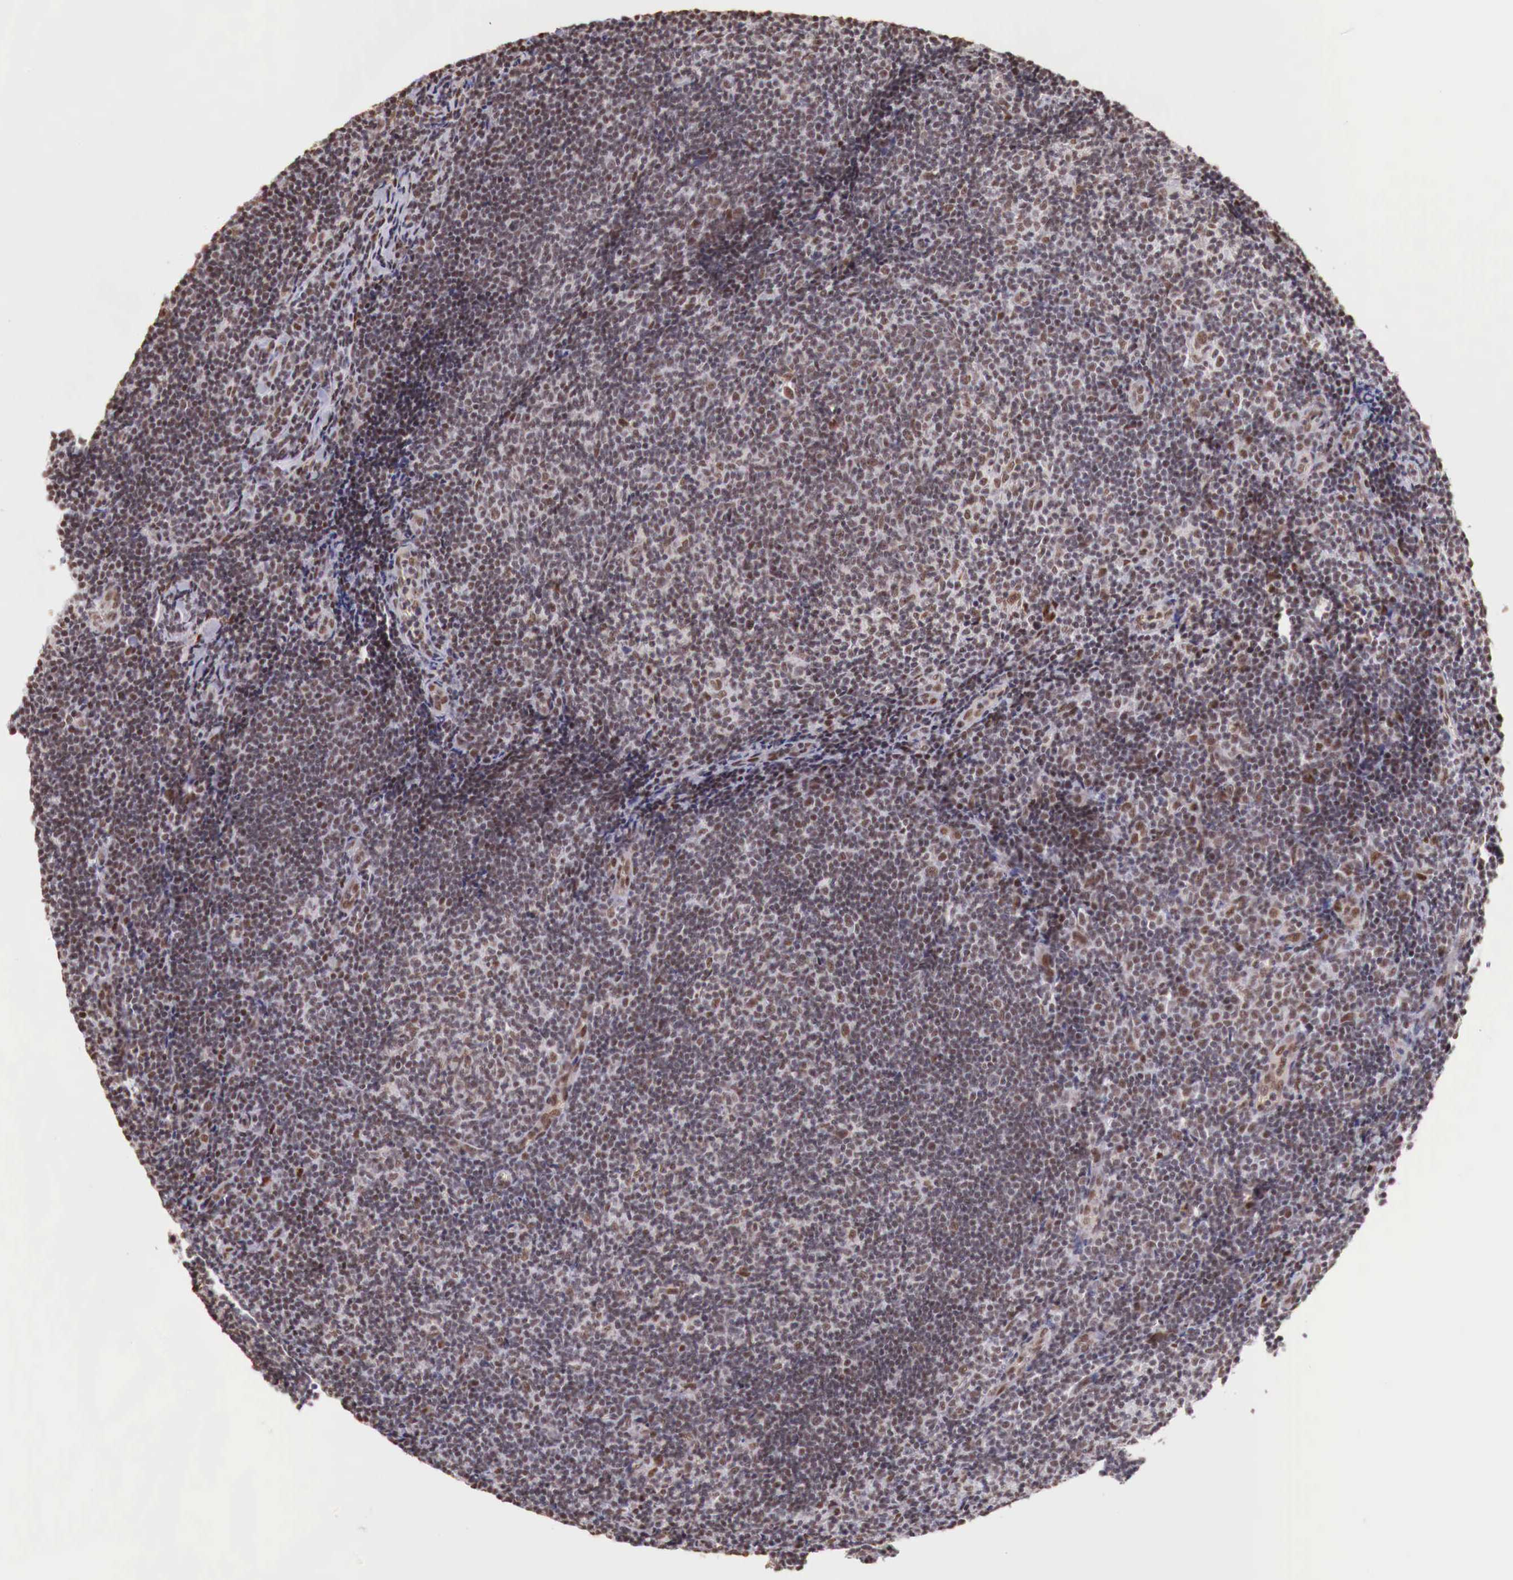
{"staining": {"intensity": "moderate", "quantity": "25%-75%", "location": "nuclear"}, "tissue": "lymphoma", "cell_type": "Tumor cells", "image_type": "cancer", "snomed": [{"axis": "morphology", "description": "Malignant lymphoma, non-Hodgkin's type, Low grade"}, {"axis": "topography", "description": "Lymph node"}], "caption": "This histopathology image exhibits lymphoma stained with immunohistochemistry (IHC) to label a protein in brown. The nuclear of tumor cells show moderate positivity for the protein. Nuclei are counter-stained blue.", "gene": "FOXP2", "patient": {"sex": "male", "age": 49}}